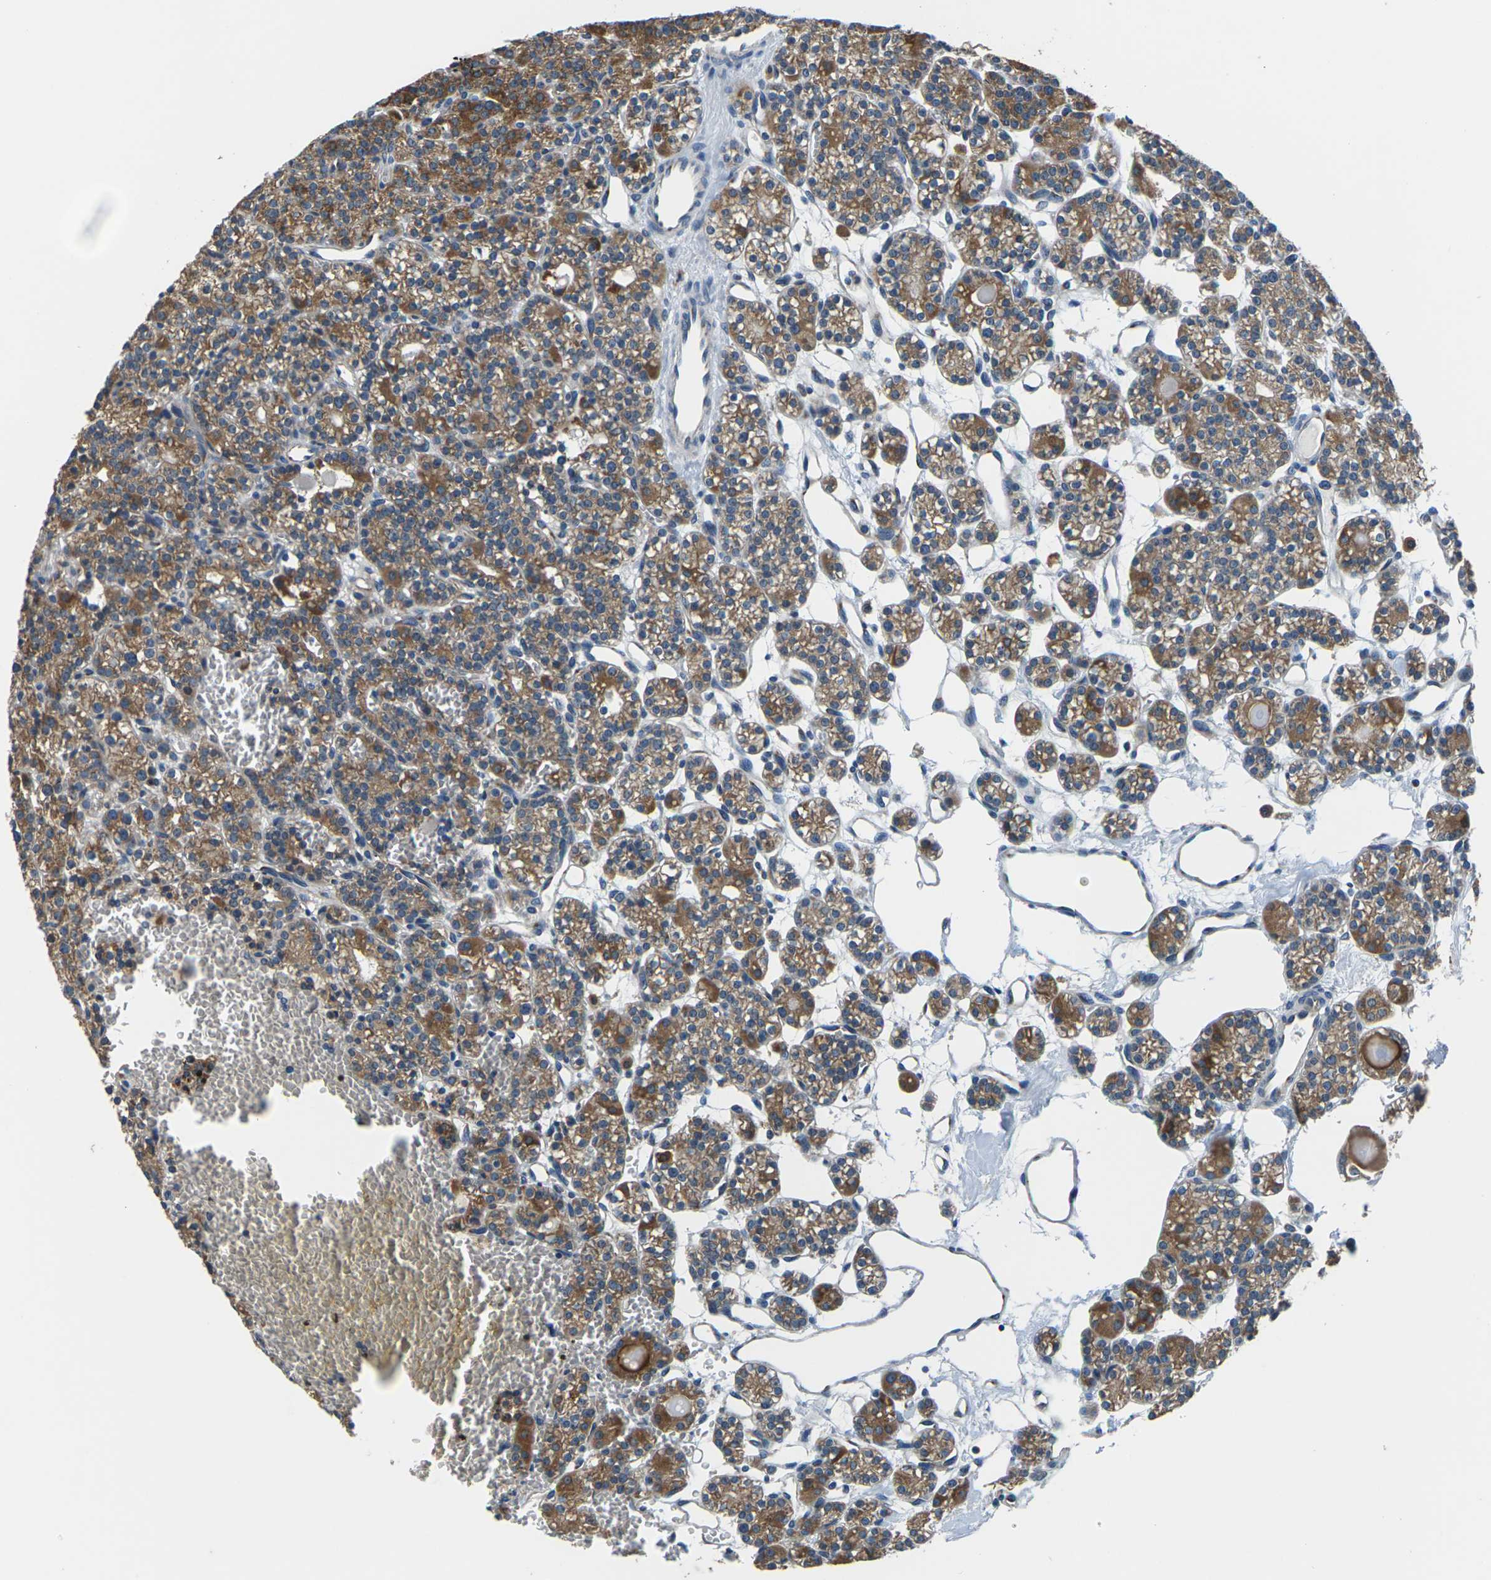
{"staining": {"intensity": "moderate", "quantity": ">75%", "location": "cytoplasmic/membranous"}, "tissue": "parathyroid gland", "cell_type": "Glandular cells", "image_type": "normal", "snomed": [{"axis": "morphology", "description": "Normal tissue, NOS"}, {"axis": "topography", "description": "Parathyroid gland"}], "caption": "Immunohistochemical staining of benign human parathyroid gland exhibits moderate cytoplasmic/membranous protein staining in approximately >75% of glandular cells. (Stains: DAB in brown, nuclei in blue, Microscopy: brightfield microscopy at high magnification).", "gene": "GABRP", "patient": {"sex": "female", "age": 64}}